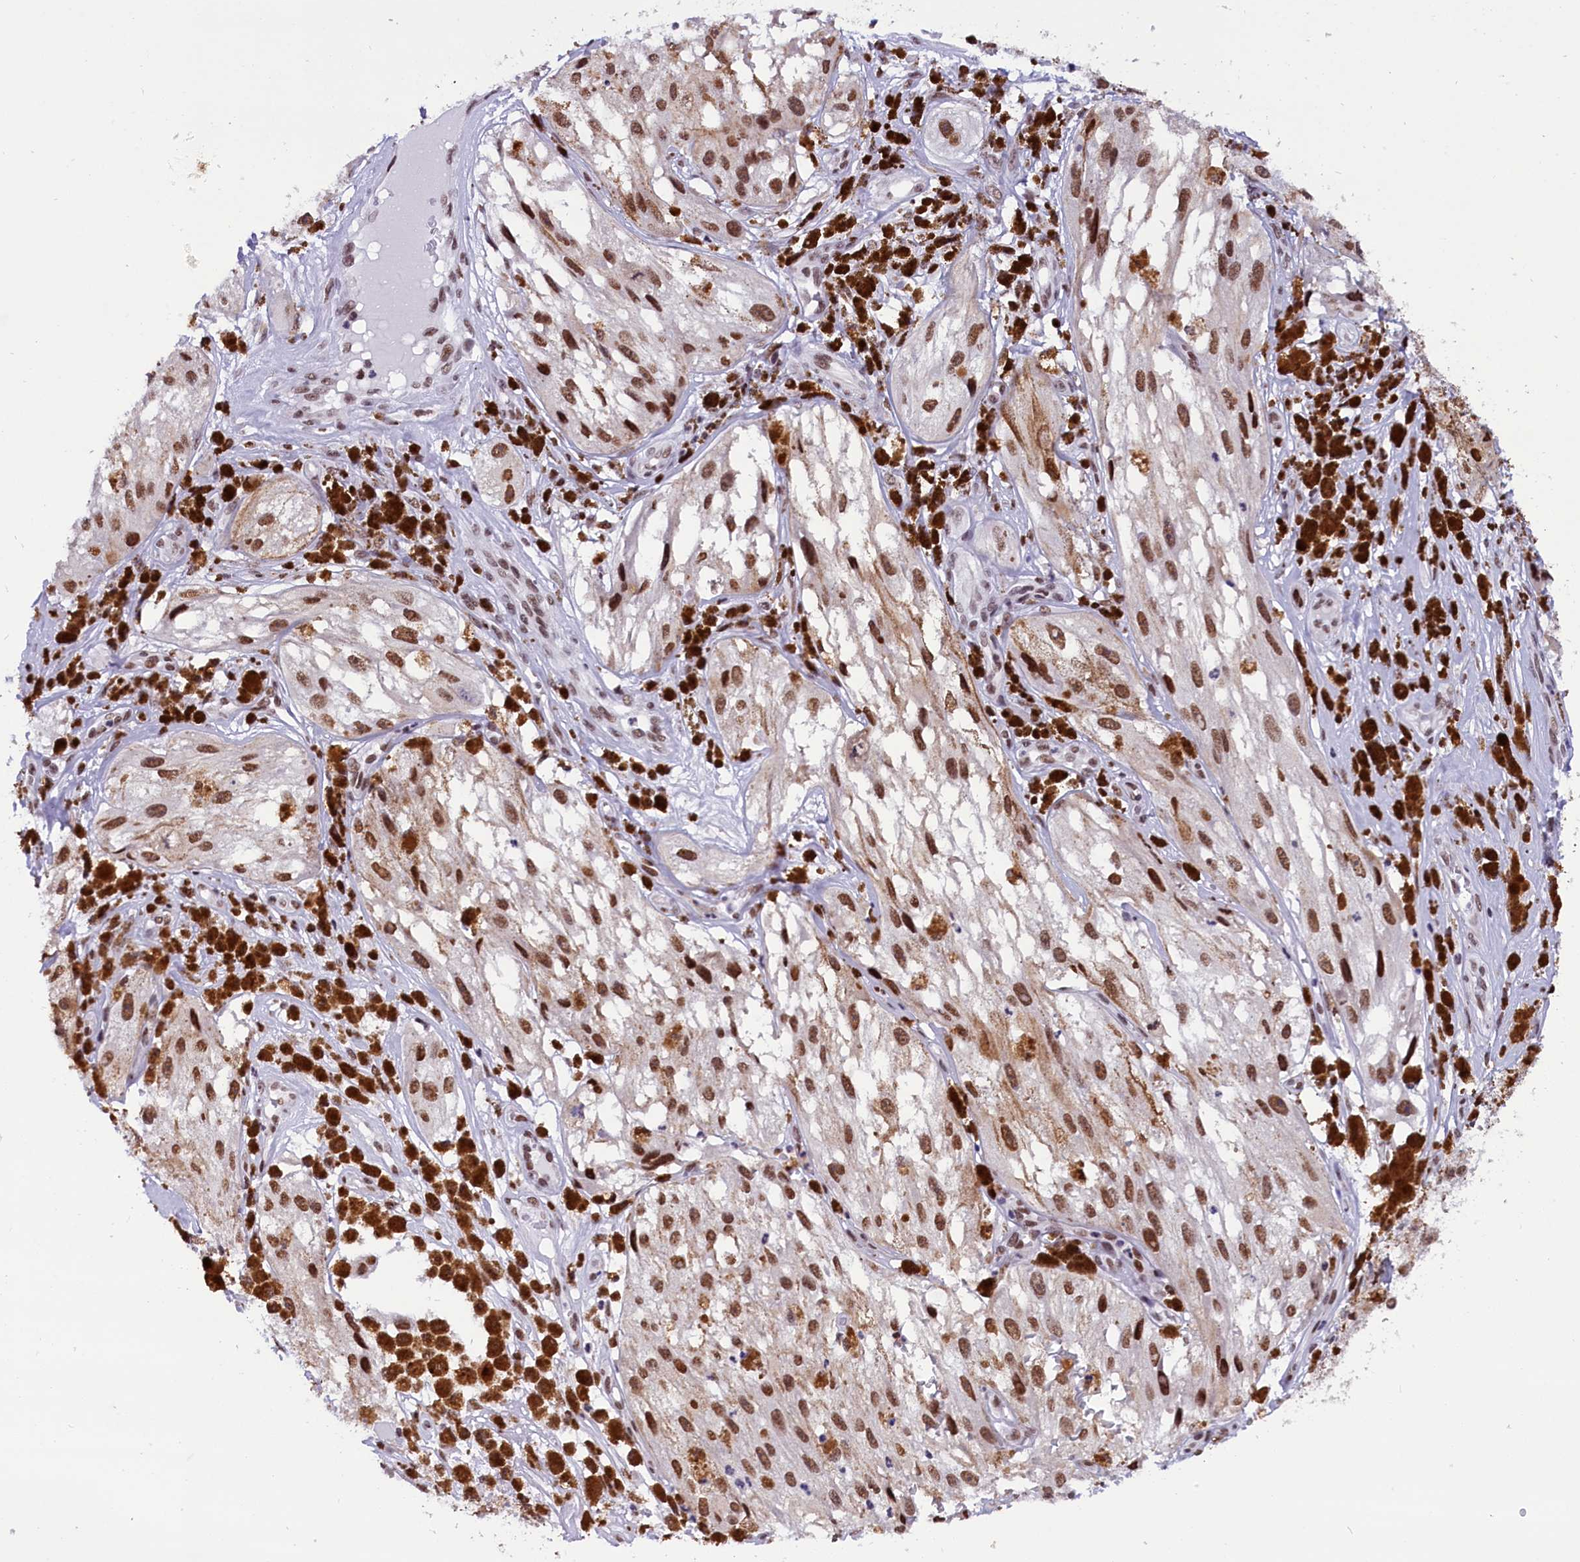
{"staining": {"intensity": "moderate", "quantity": ">75%", "location": "nuclear"}, "tissue": "melanoma", "cell_type": "Tumor cells", "image_type": "cancer", "snomed": [{"axis": "morphology", "description": "Malignant melanoma, NOS"}, {"axis": "topography", "description": "Skin"}], "caption": "IHC (DAB) staining of malignant melanoma shows moderate nuclear protein staining in about >75% of tumor cells.", "gene": "CDYL2", "patient": {"sex": "male", "age": 88}}